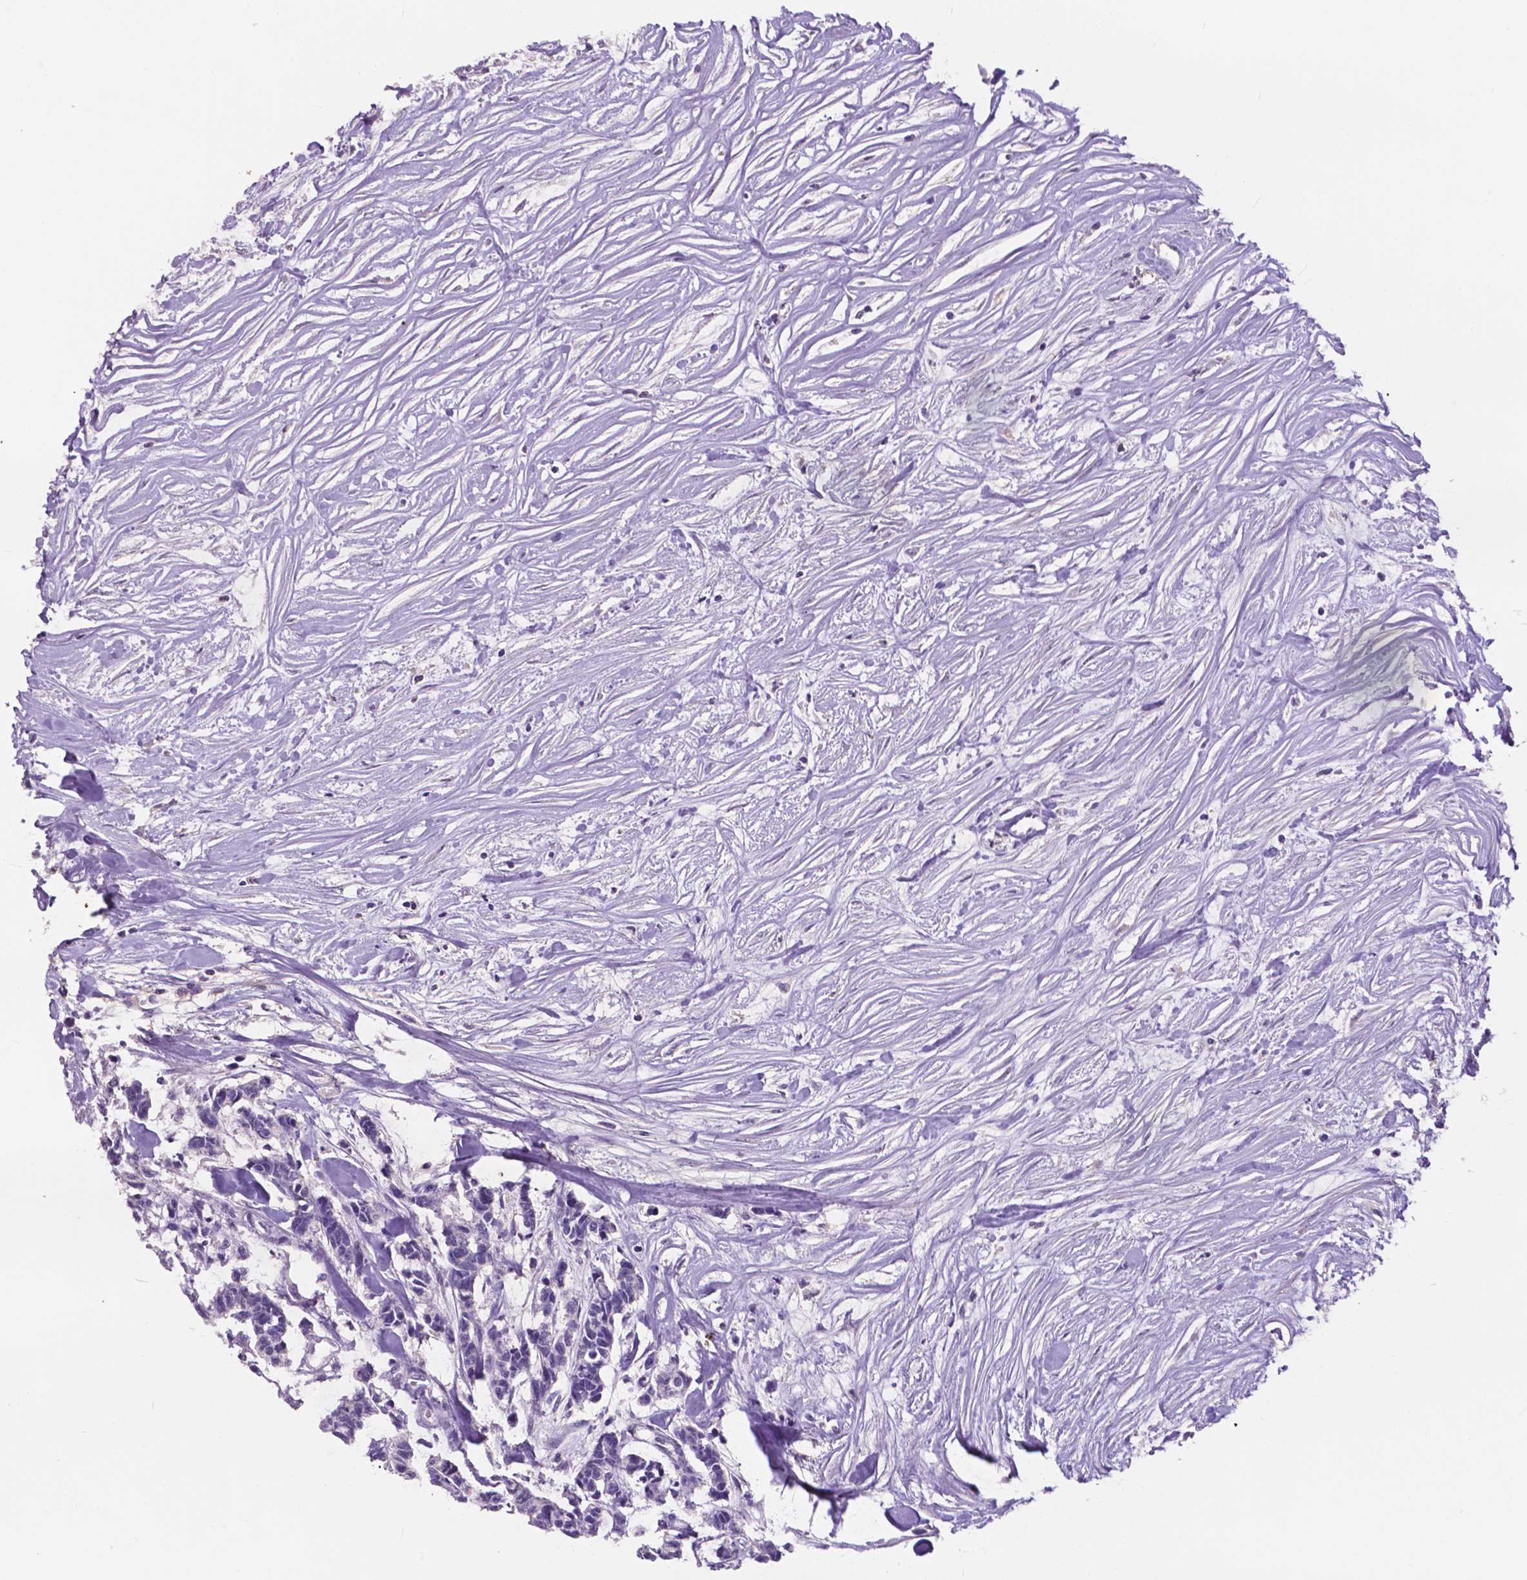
{"staining": {"intensity": "negative", "quantity": "none", "location": "none"}, "tissue": "carcinoid", "cell_type": "Tumor cells", "image_type": "cancer", "snomed": [{"axis": "morphology", "description": "Carcinoid, malignant, NOS"}, {"axis": "topography", "description": "Kidney"}], "caption": "This is a micrograph of IHC staining of carcinoid, which shows no staining in tumor cells.", "gene": "PLSCR1", "patient": {"sex": "female", "age": 41}}